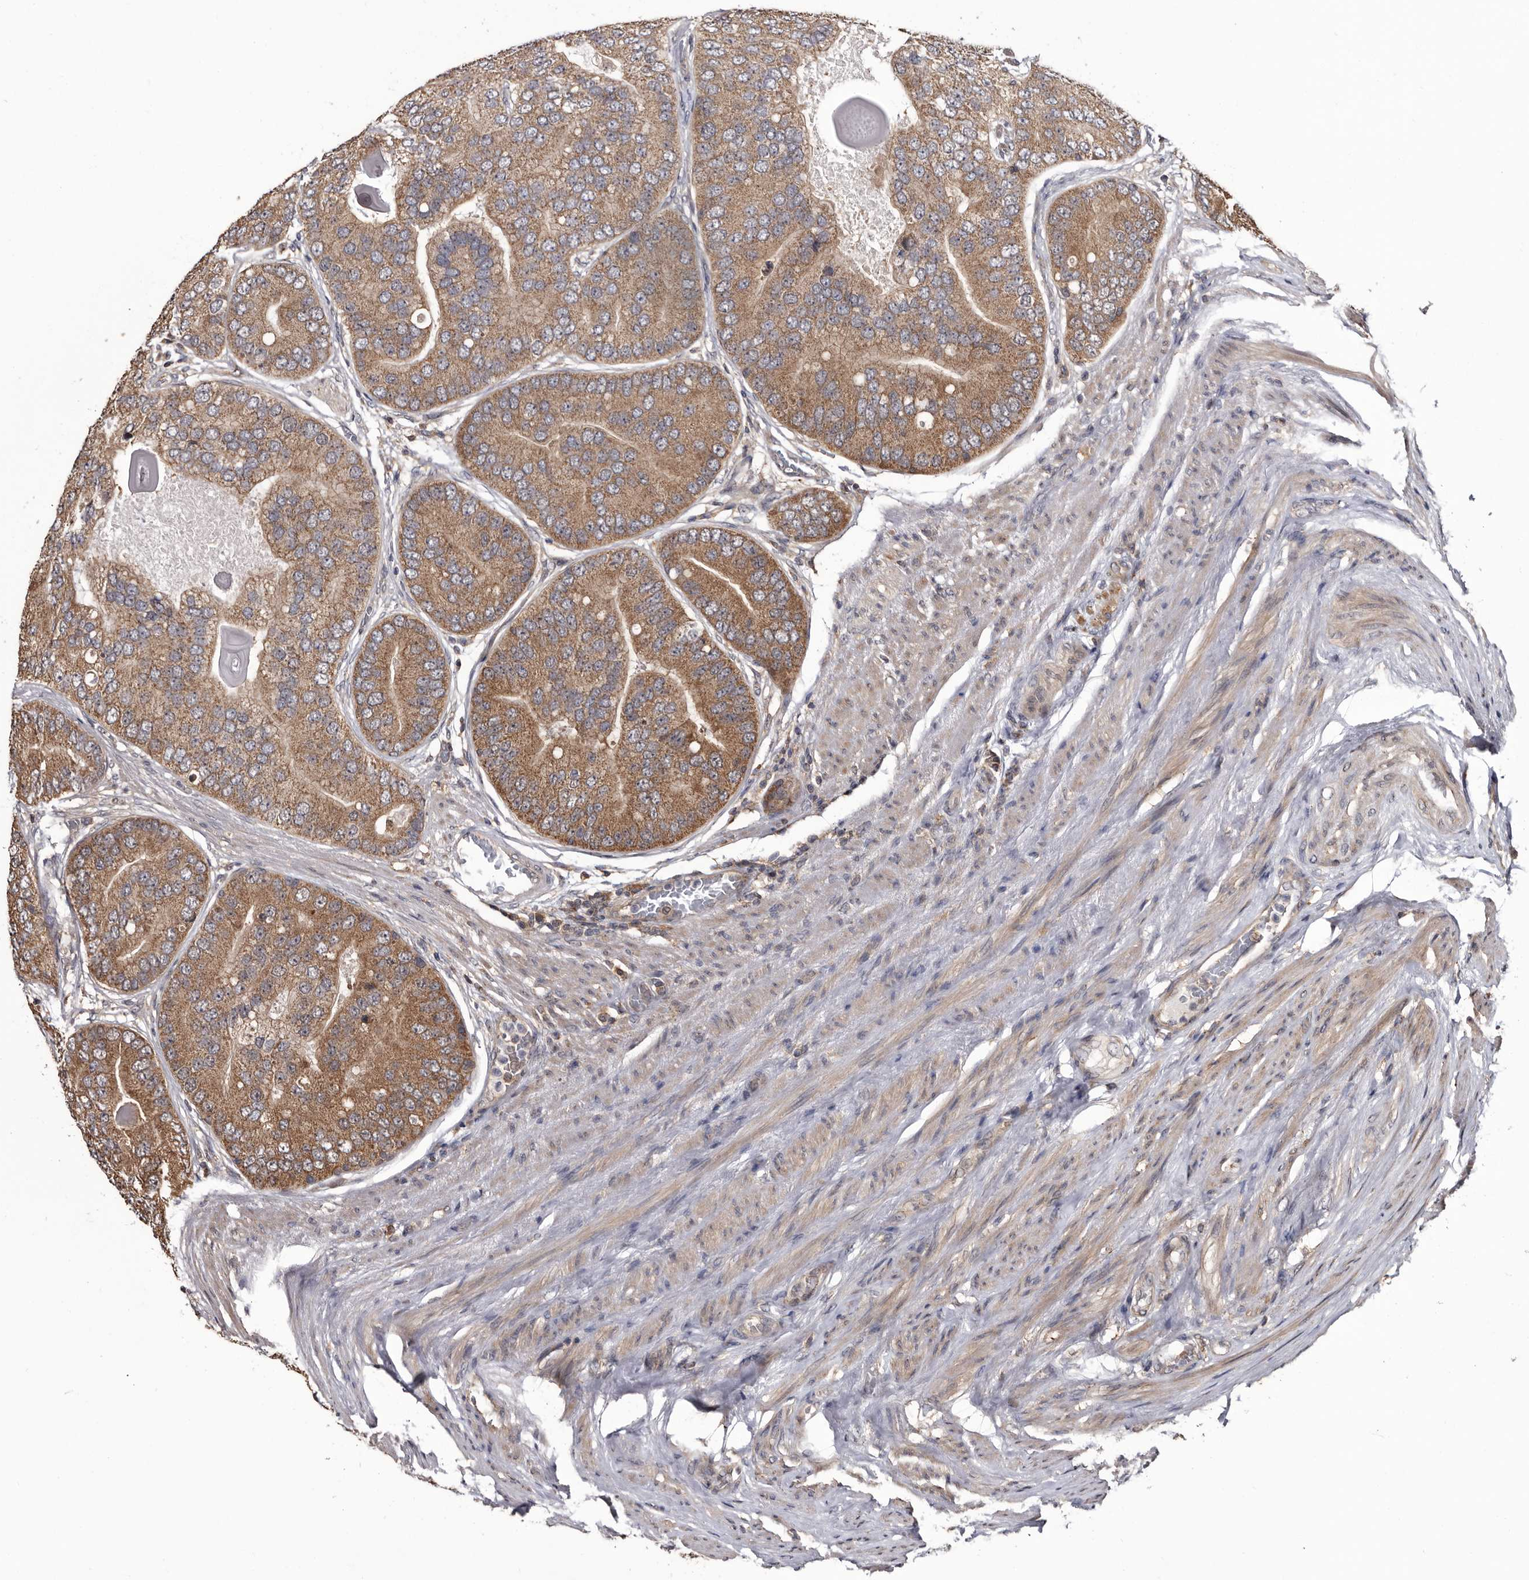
{"staining": {"intensity": "moderate", "quantity": ">75%", "location": "cytoplasmic/membranous"}, "tissue": "prostate cancer", "cell_type": "Tumor cells", "image_type": "cancer", "snomed": [{"axis": "morphology", "description": "Adenocarcinoma, High grade"}, {"axis": "topography", "description": "Prostate"}], "caption": "Tumor cells demonstrate medium levels of moderate cytoplasmic/membranous positivity in approximately >75% of cells in prostate high-grade adenocarcinoma. The staining was performed using DAB to visualize the protein expression in brown, while the nuclei were stained in blue with hematoxylin (Magnification: 20x).", "gene": "TTI2", "patient": {"sex": "male", "age": 70}}